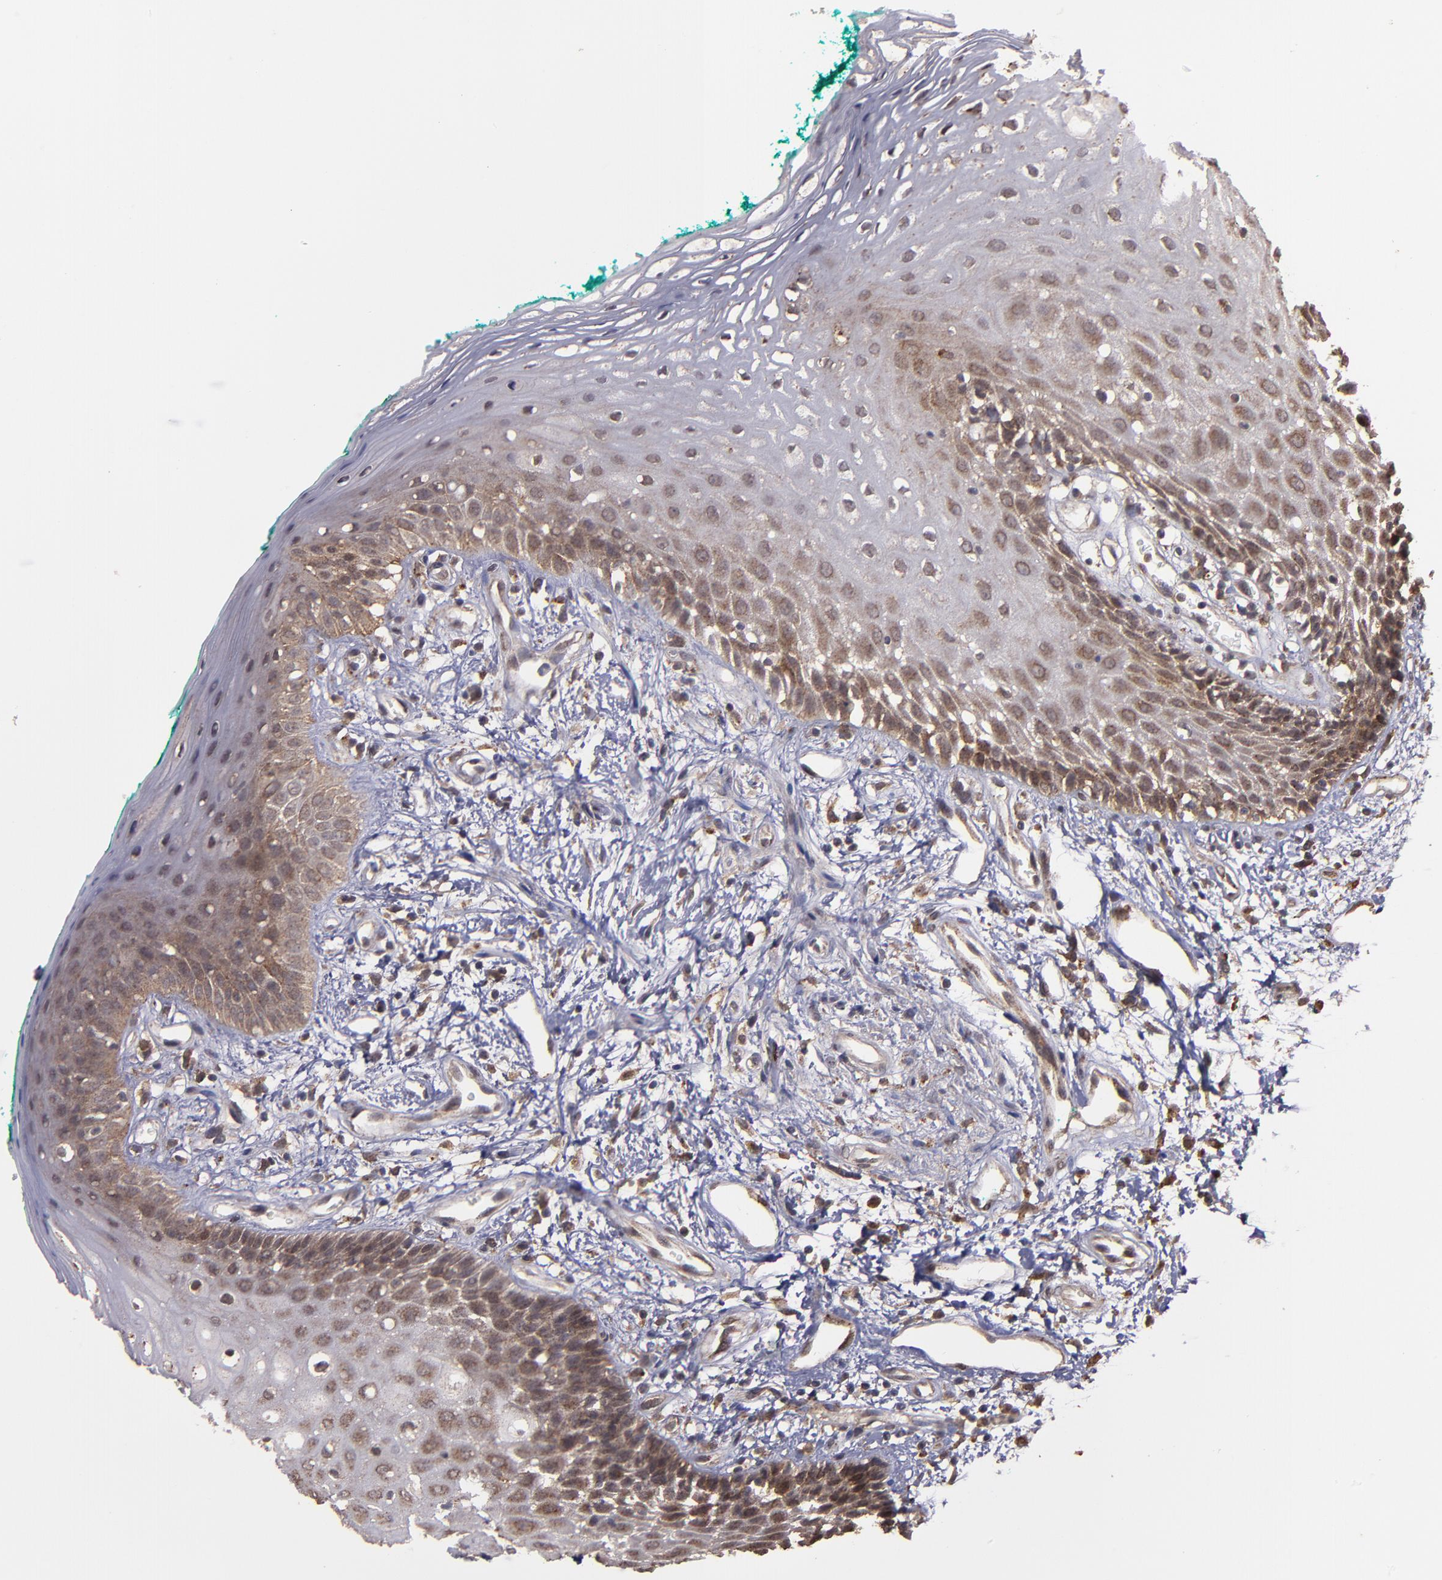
{"staining": {"intensity": "moderate", "quantity": "25%-75%", "location": "cytoplasmic/membranous,nuclear"}, "tissue": "oral mucosa", "cell_type": "Squamous epithelial cells", "image_type": "normal", "snomed": [{"axis": "morphology", "description": "Normal tissue, NOS"}, {"axis": "morphology", "description": "Squamous cell carcinoma, NOS"}, {"axis": "topography", "description": "Skeletal muscle"}, {"axis": "topography", "description": "Oral tissue"}, {"axis": "topography", "description": "Head-Neck"}], "caption": "This histopathology image shows benign oral mucosa stained with IHC to label a protein in brown. The cytoplasmic/membranous,nuclear of squamous epithelial cells show moderate positivity for the protein. Nuclei are counter-stained blue.", "gene": "SIPA1L1", "patient": {"sex": "female", "age": 84}}